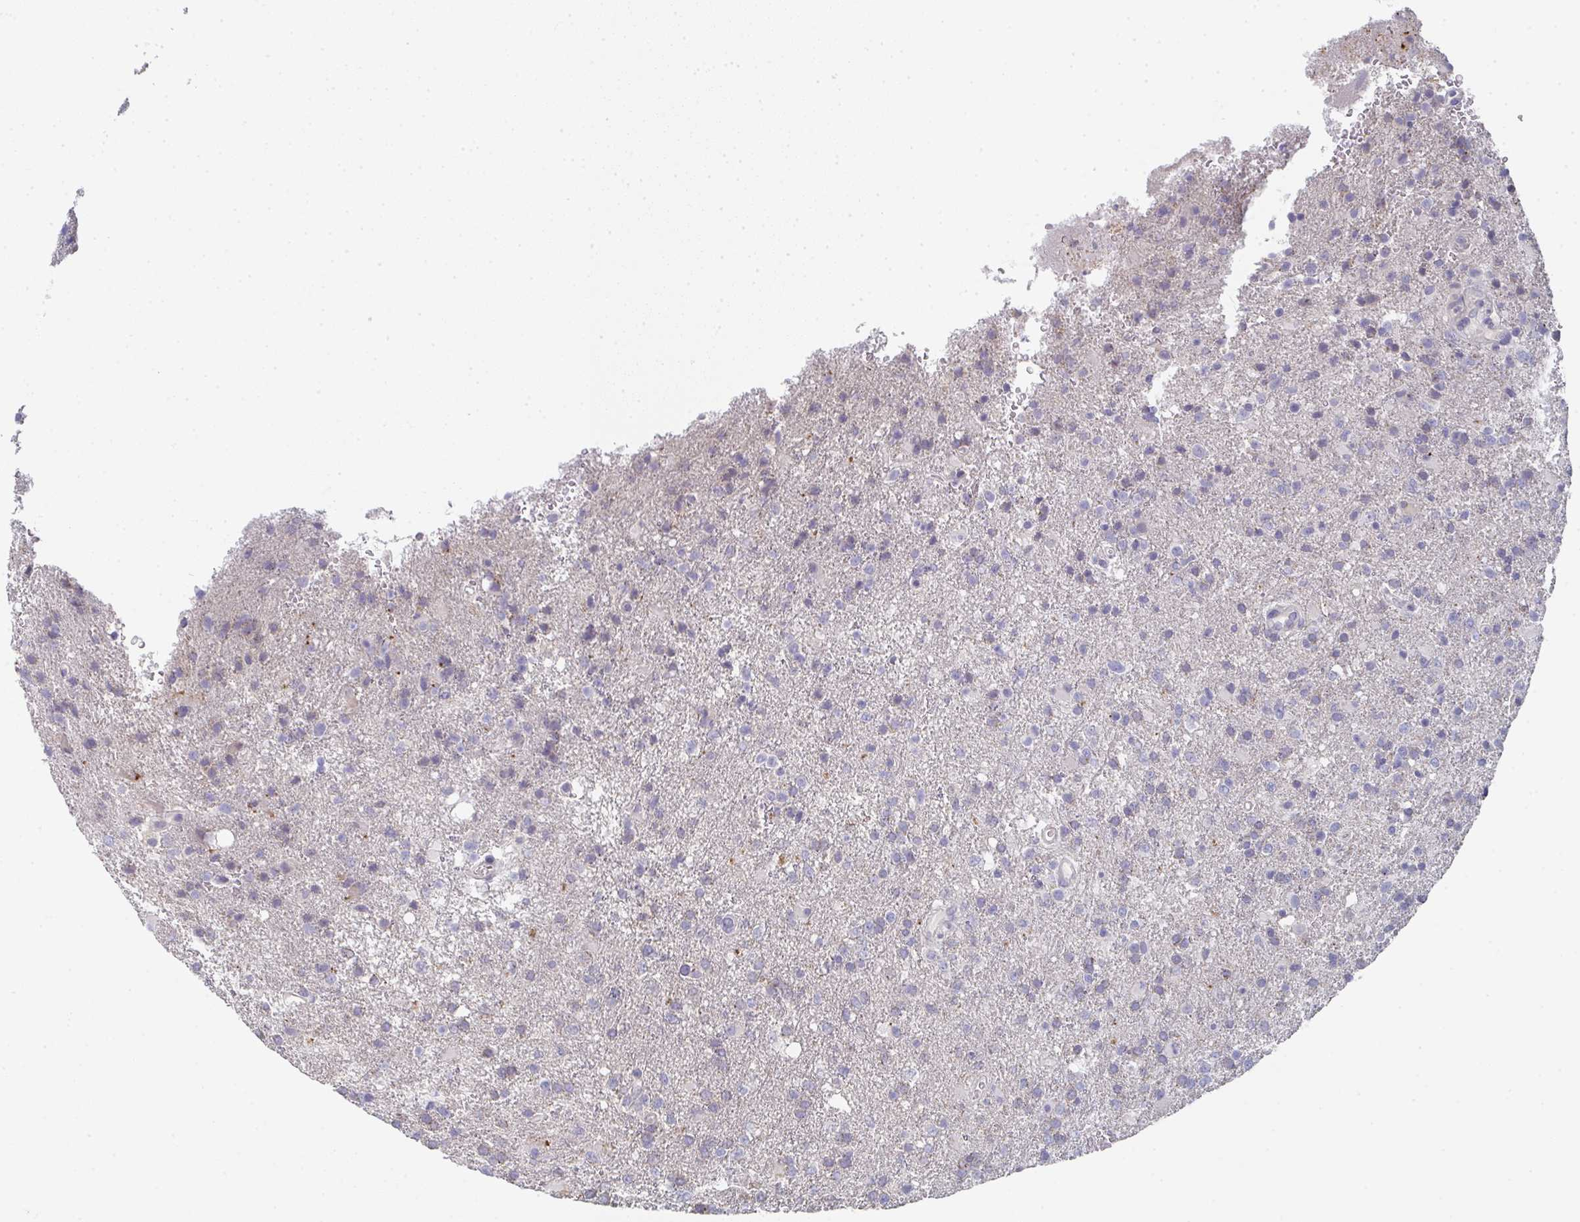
{"staining": {"intensity": "negative", "quantity": "none", "location": "none"}, "tissue": "glioma", "cell_type": "Tumor cells", "image_type": "cancer", "snomed": [{"axis": "morphology", "description": "Glioma, malignant, High grade"}, {"axis": "topography", "description": "Brain"}], "caption": "IHC micrograph of neoplastic tissue: human malignant glioma (high-grade) stained with DAB reveals no significant protein expression in tumor cells.", "gene": "CHMP5", "patient": {"sex": "female", "age": 74}}